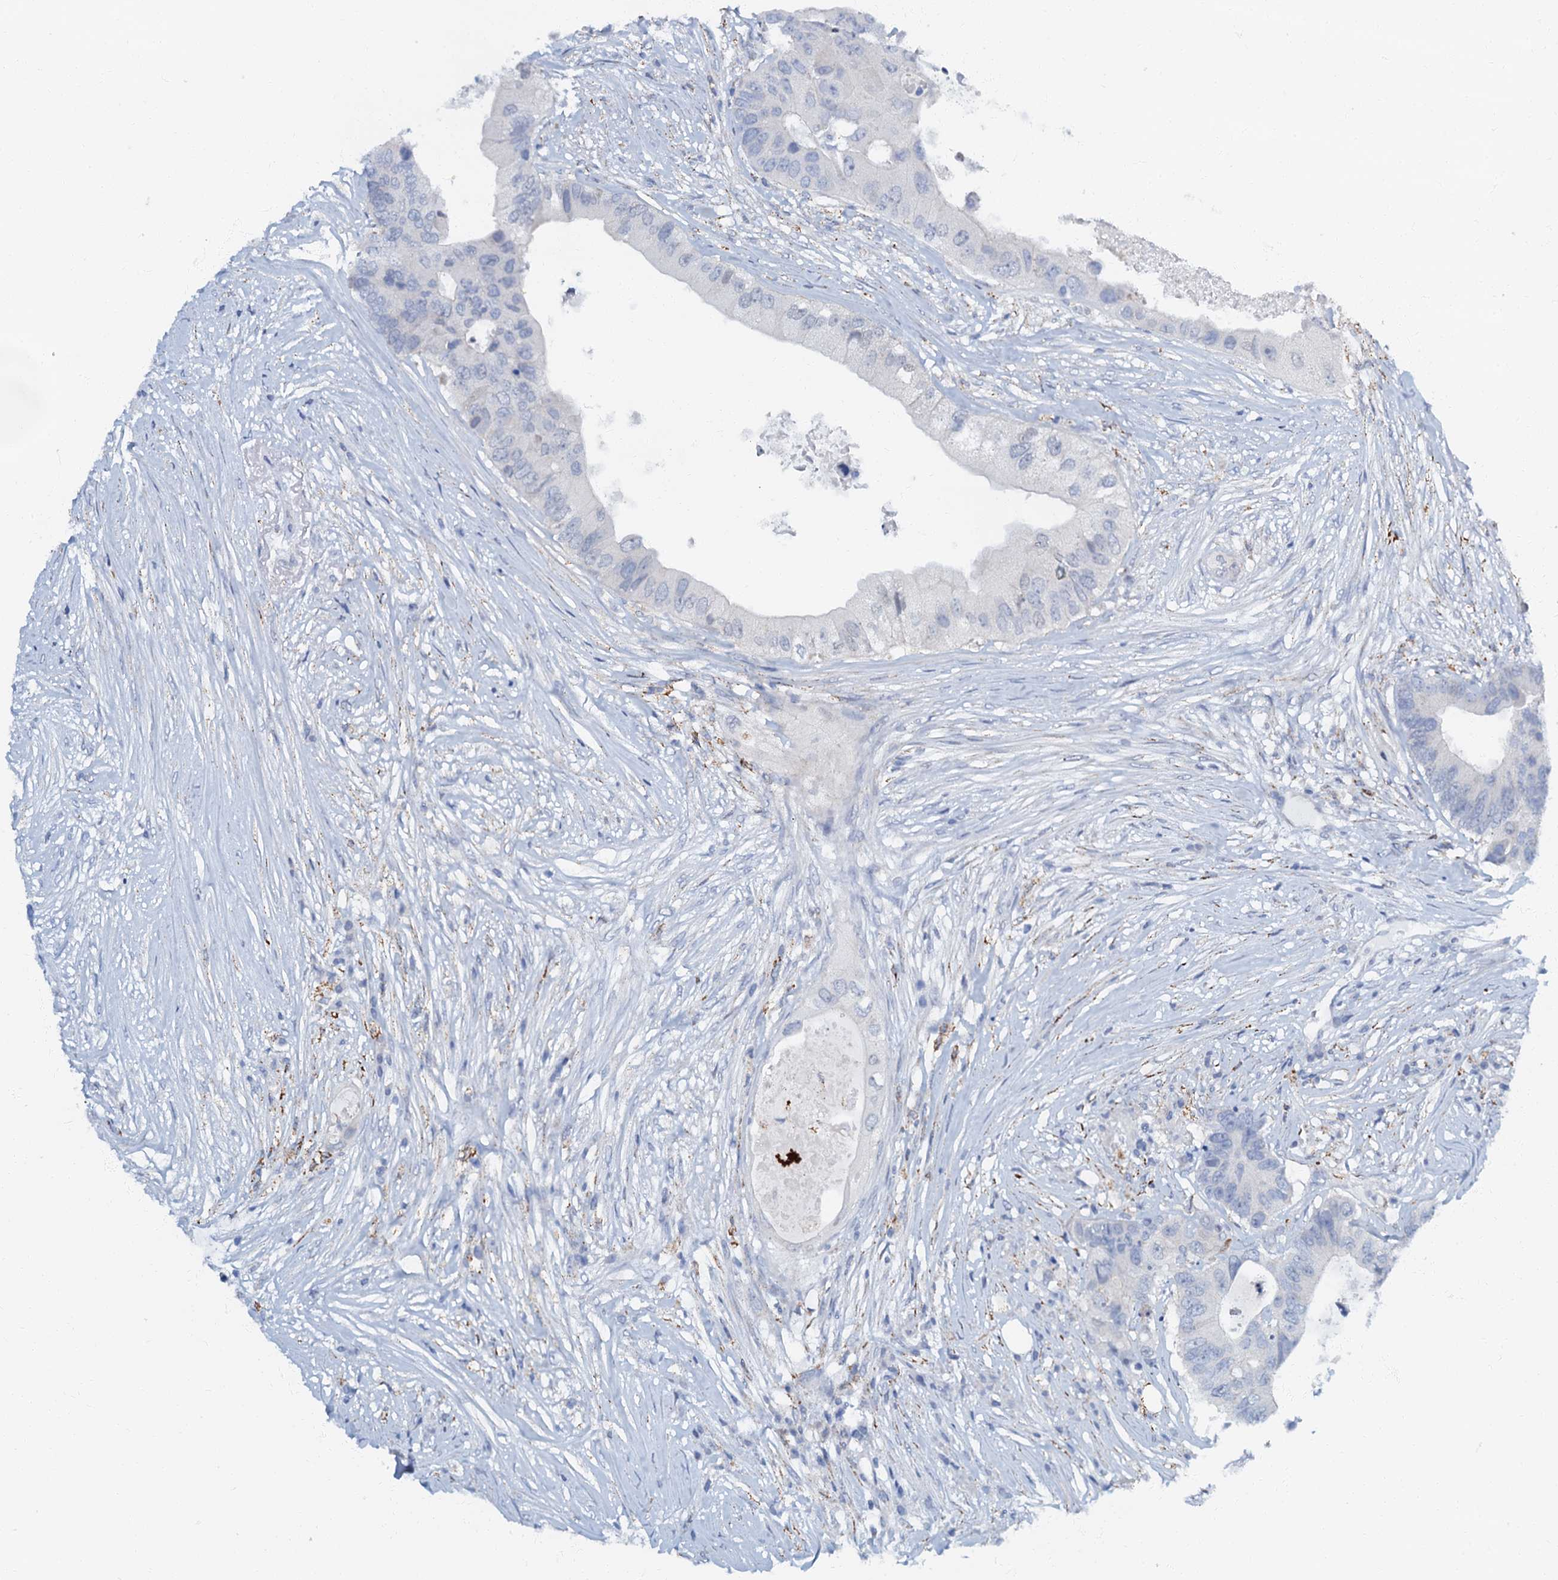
{"staining": {"intensity": "negative", "quantity": "none", "location": "none"}, "tissue": "colorectal cancer", "cell_type": "Tumor cells", "image_type": "cancer", "snomed": [{"axis": "morphology", "description": "Adenocarcinoma, NOS"}, {"axis": "topography", "description": "Colon"}], "caption": "Human adenocarcinoma (colorectal) stained for a protein using immunohistochemistry demonstrates no expression in tumor cells.", "gene": "OLAH", "patient": {"sex": "male", "age": 71}}